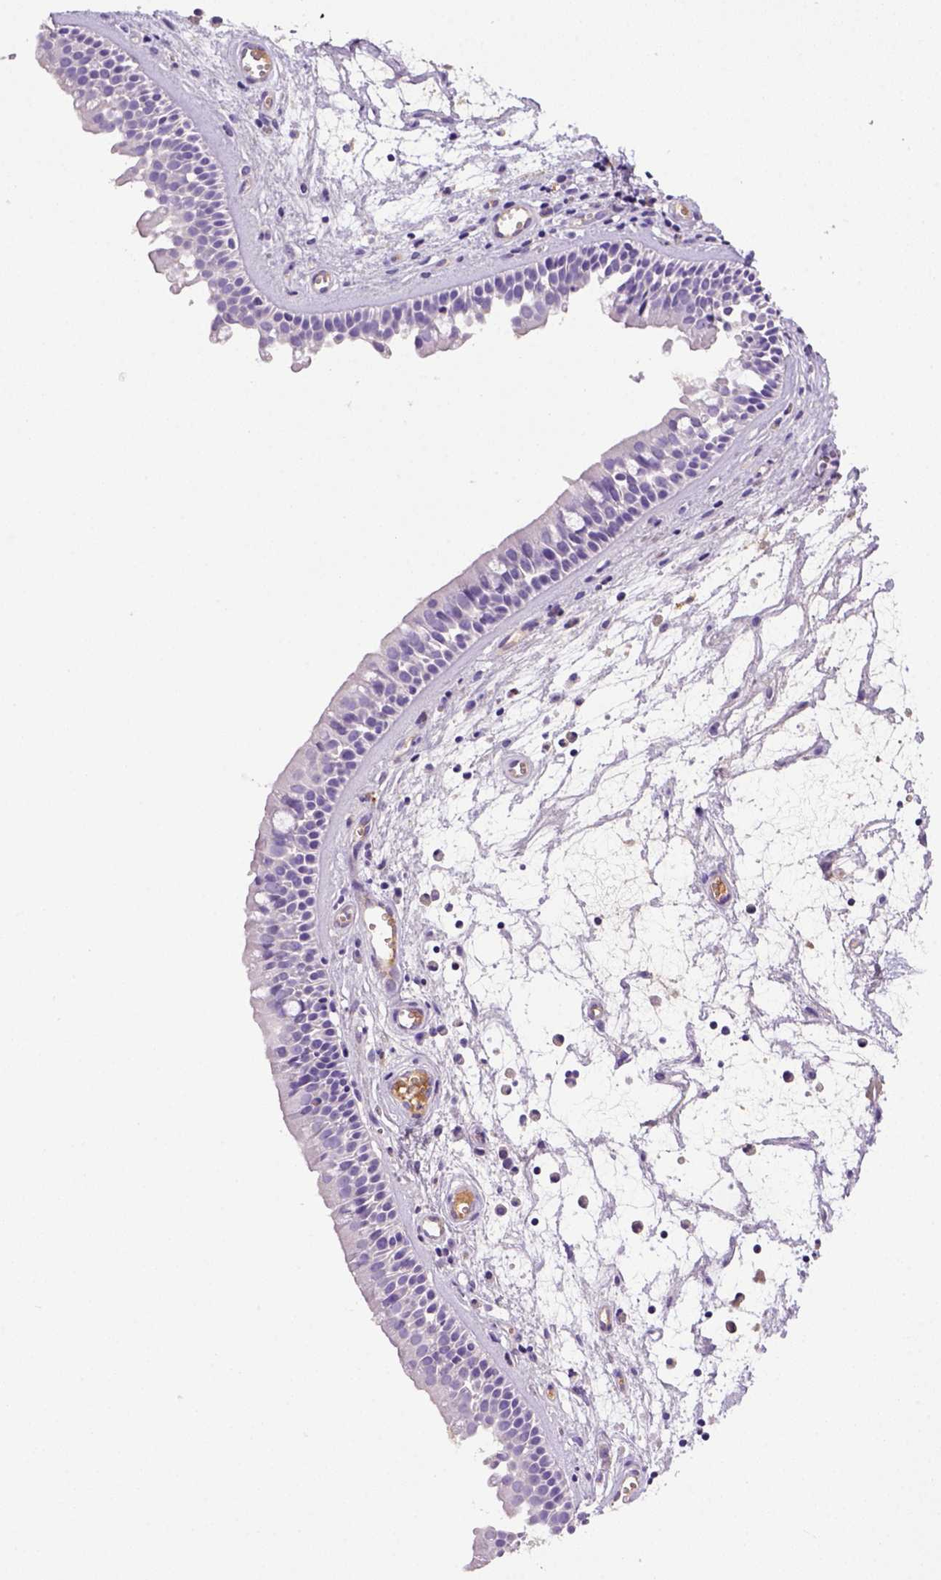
{"staining": {"intensity": "negative", "quantity": "none", "location": "none"}, "tissue": "nasopharynx", "cell_type": "Respiratory epithelial cells", "image_type": "normal", "snomed": [{"axis": "morphology", "description": "Normal tissue, NOS"}, {"axis": "topography", "description": "Nasopharynx"}], "caption": "Image shows no protein staining in respiratory epithelial cells of benign nasopharynx. (IHC, brightfield microscopy, high magnification).", "gene": "ITIH4", "patient": {"sex": "female", "age": 68}}